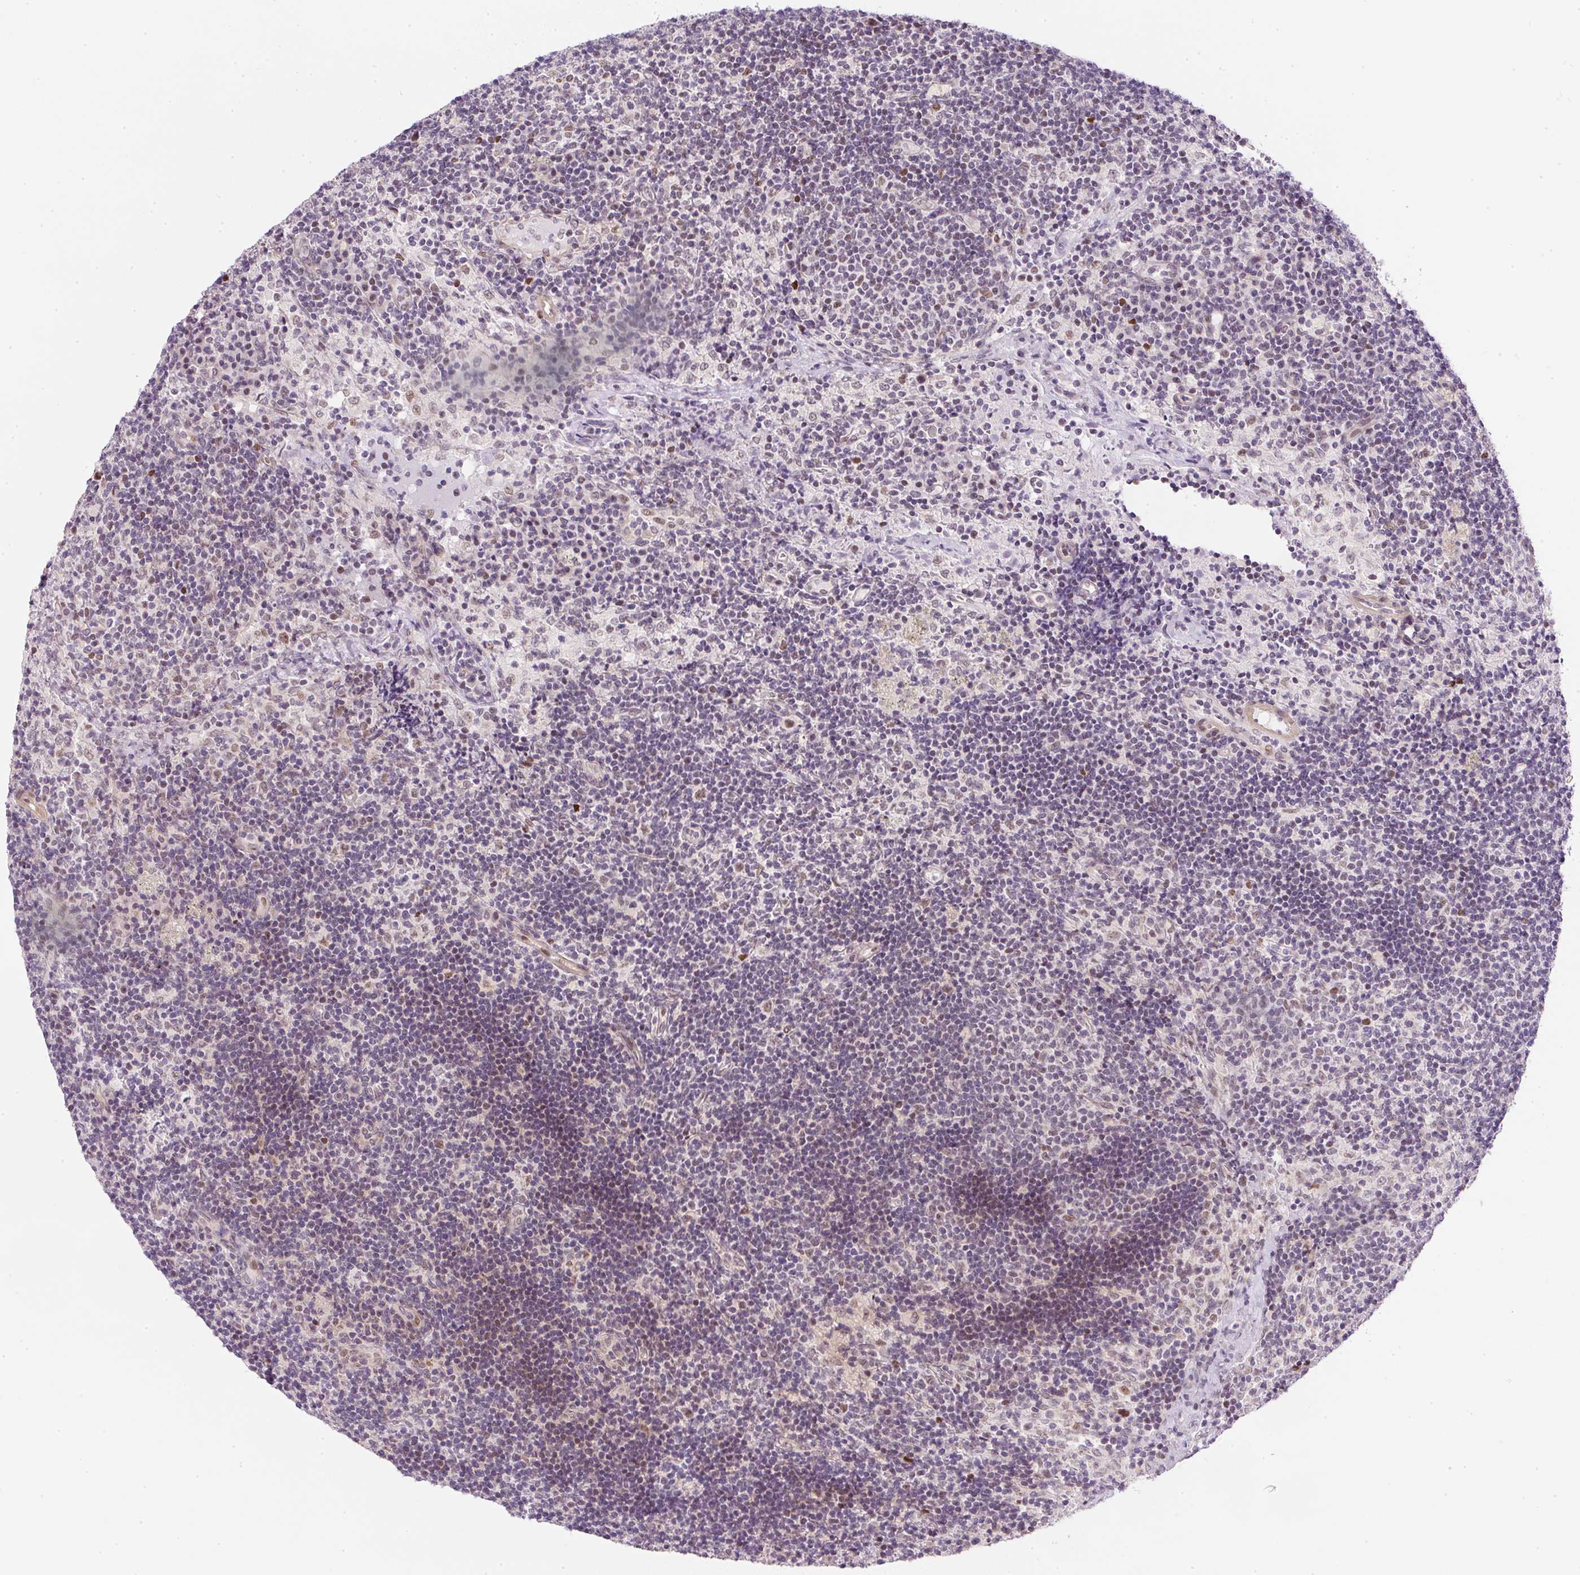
{"staining": {"intensity": "weak", "quantity": ">75%", "location": "nuclear"}, "tissue": "lymph node", "cell_type": "Germinal center cells", "image_type": "normal", "snomed": [{"axis": "morphology", "description": "Normal tissue, NOS"}, {"axis": "topography", "description": "Lymph node"}], "caption": "A photomicrograph of human lymph node stained for a protein exhibits weak nuclear brown staining in germinal center cells. (DAB (3,3'-diaminobenzidine) IHC, brown staining for protein, blue staining for nuclei).", "gene": "DPPA4", "patient": {"sex": "female", "age": 70}}